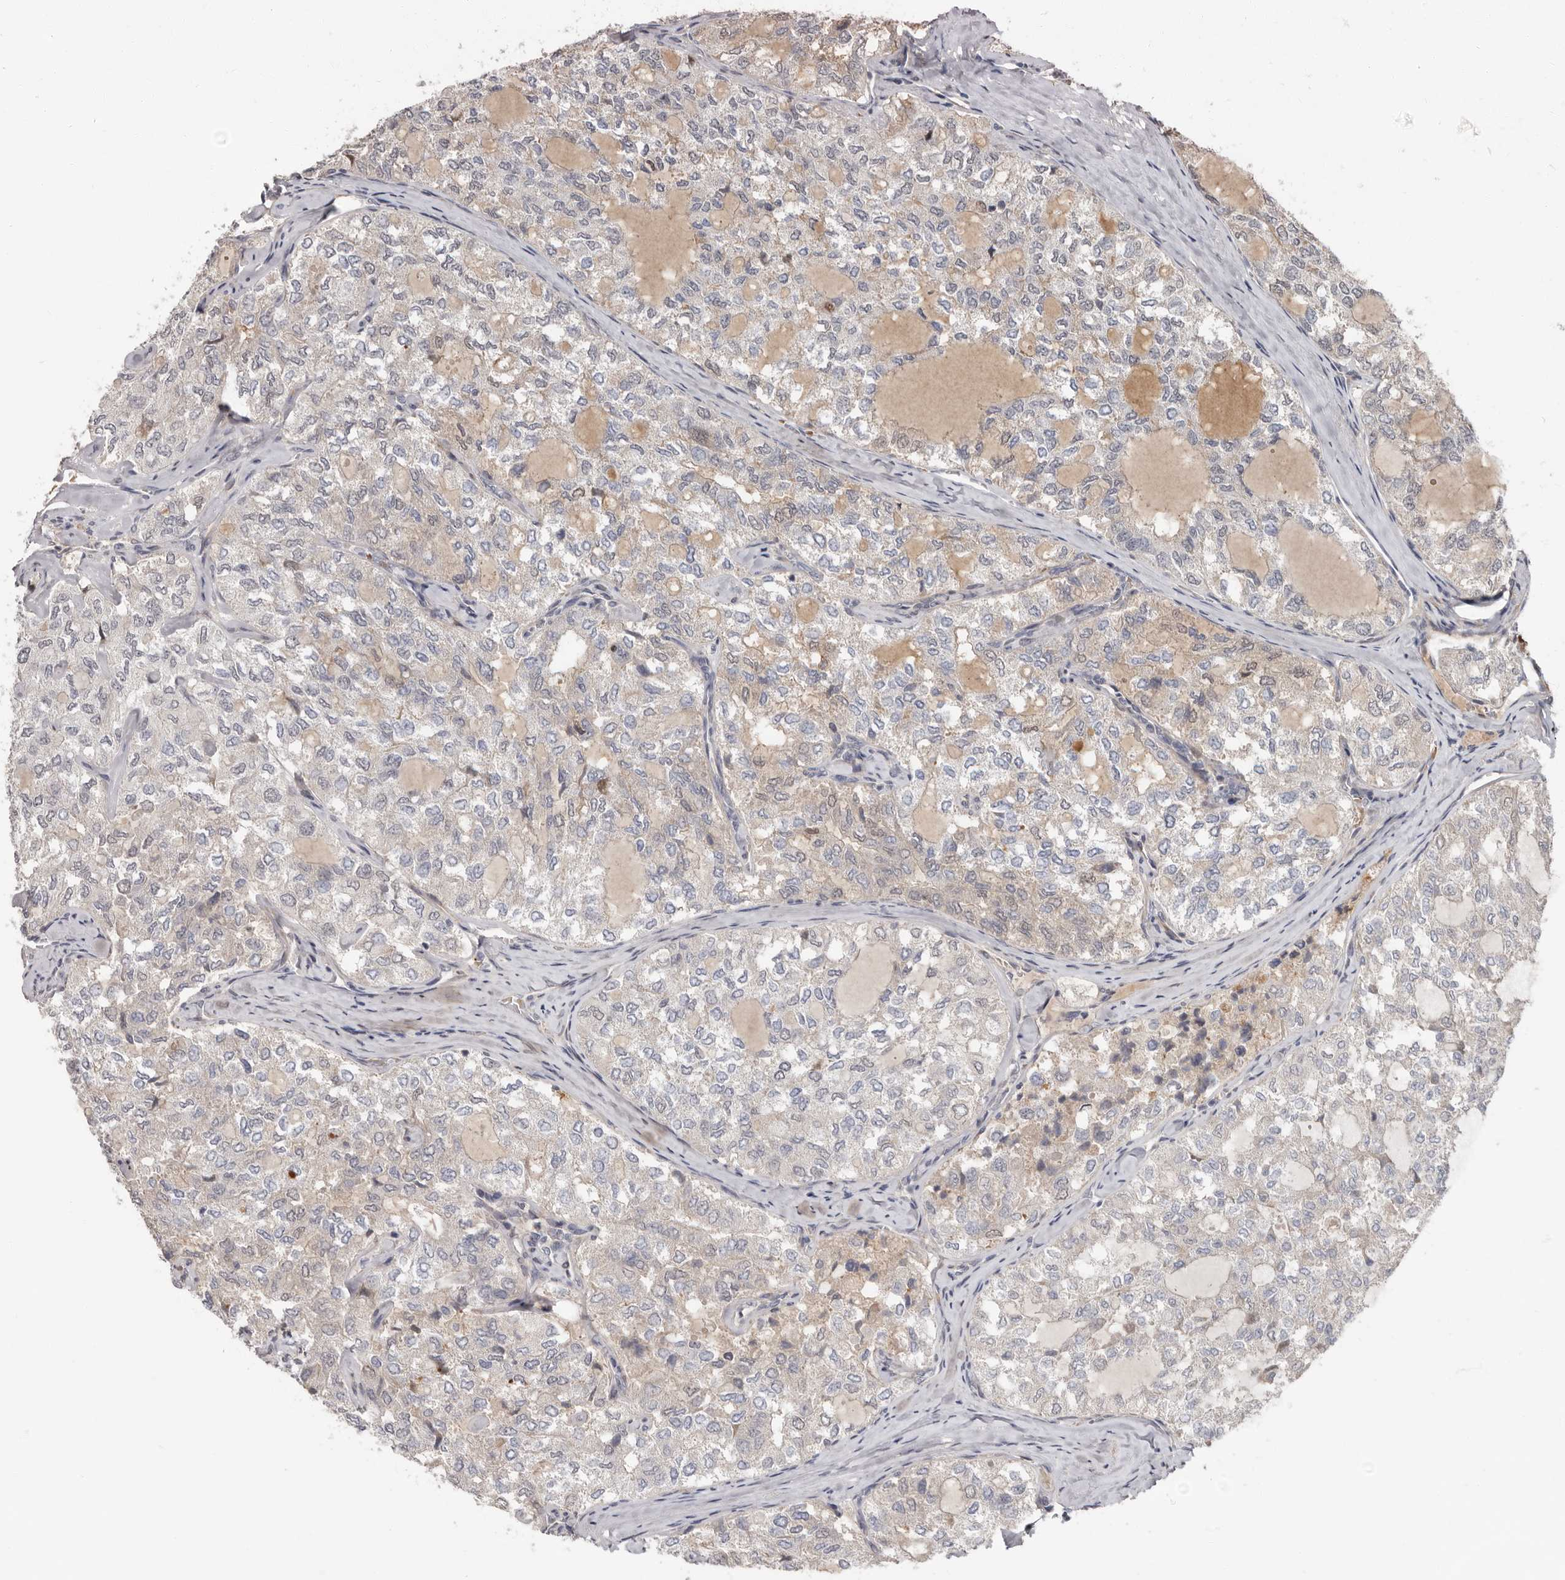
{"staining": {"intensity": "negative", "quantity": "none", "location": "none"}, "tissue": "thyroid cancer", "cell_type": "Tumor cells", "image_type": "cancer", "snomed": [{"axis": "morphology", "description": "Follicular adenoma carcinoma, NOS"}, {"axis": "topography", "description": "Thyroid gland"}], "caption": "An image of human thyroid cancer is negative for staining in tumor cells.", "gene": "LRGUK", "patient": {"sex": "male", "age": 75}}